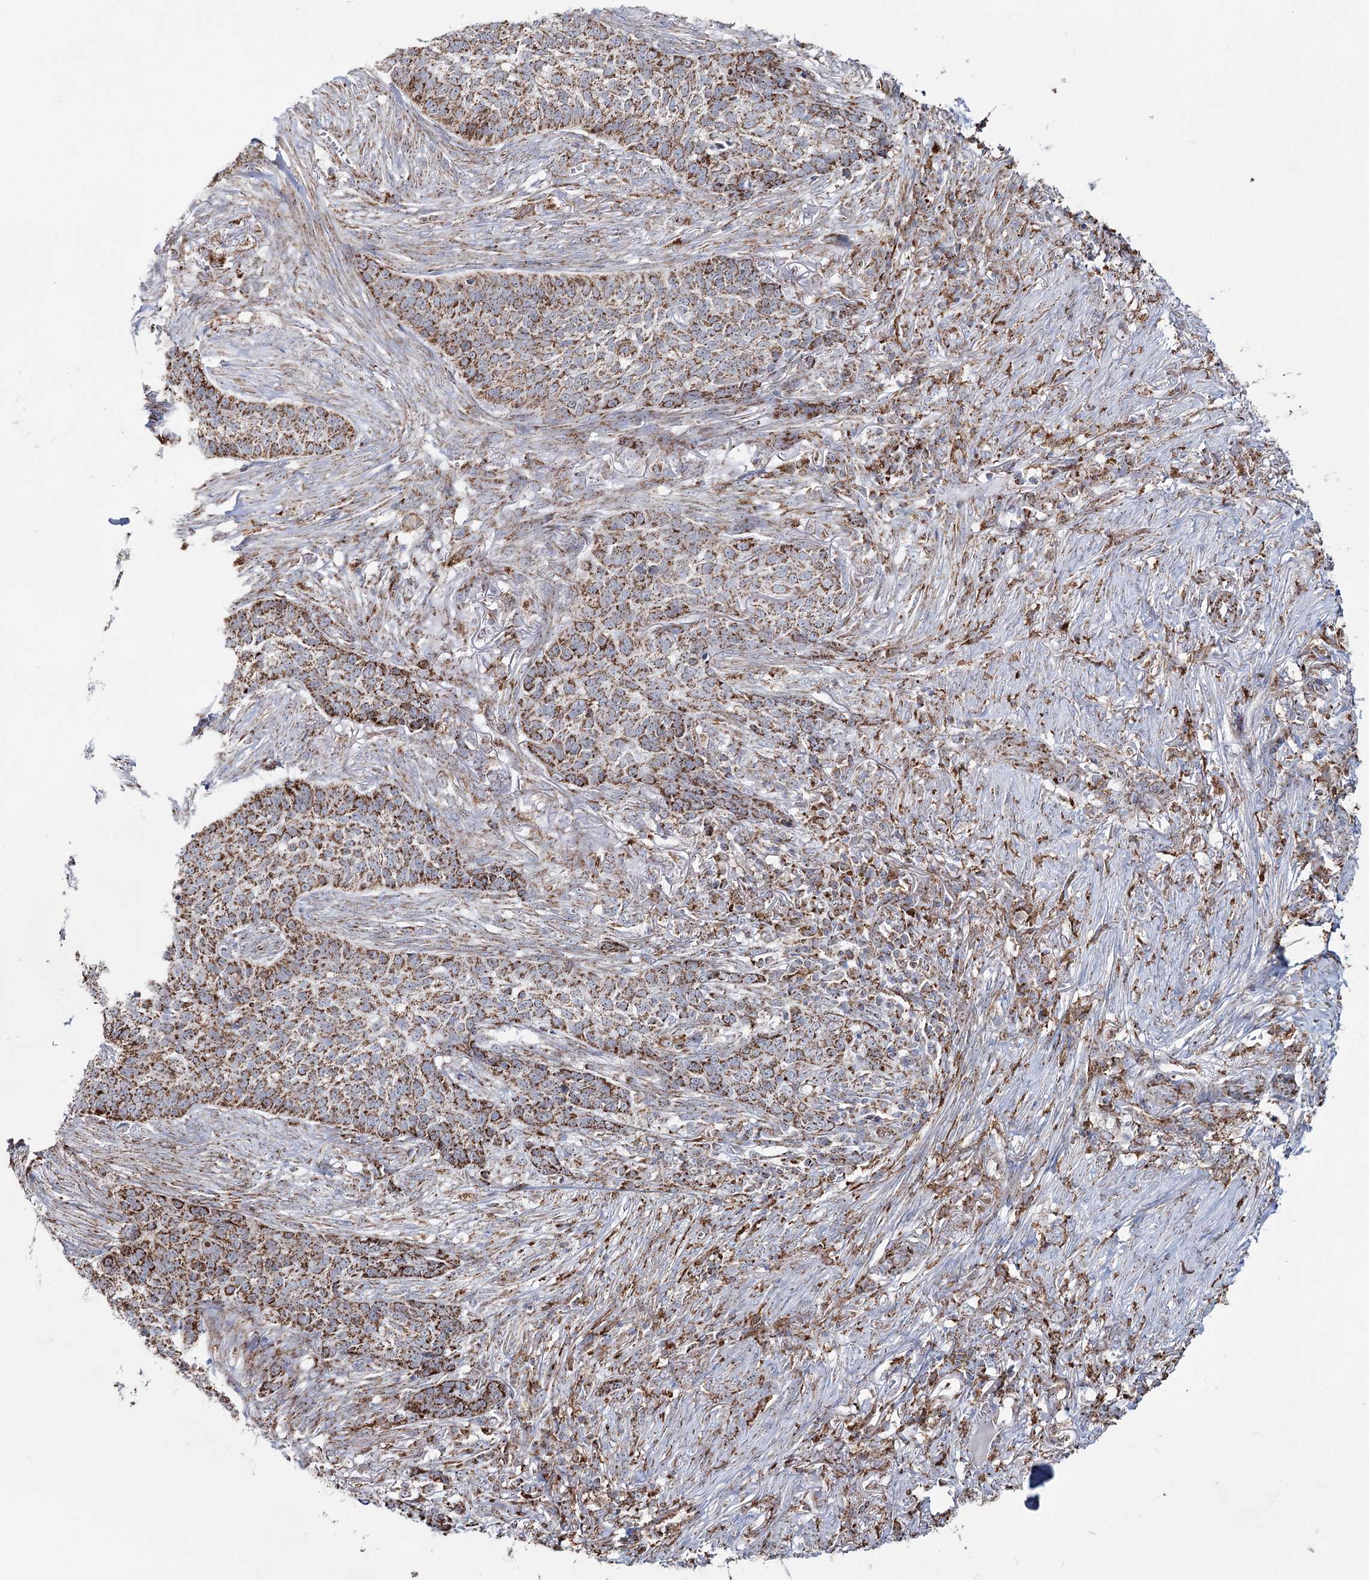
{"staining": {"intensity": "moderate", "quantity": ">75%", "location": "cytoplasmic/membranous"}, "tissue": "skin cancer", "cell_type": "Tumor cells", "image_type": "cancer", "snomed": [{"axis": "morphology", "description": "Basal cell carcinoma"}, {"axis": "topography", "description": "Skin"}], "caption": "IHC image of skin cancer stained for a protein (brown), which reveals medium levels of moderate cytoplasmic/membranous positivity in about >75% of tumor cells.", "gene": "CWF19L1", "patient": {"sex": "male", "age": 85}}